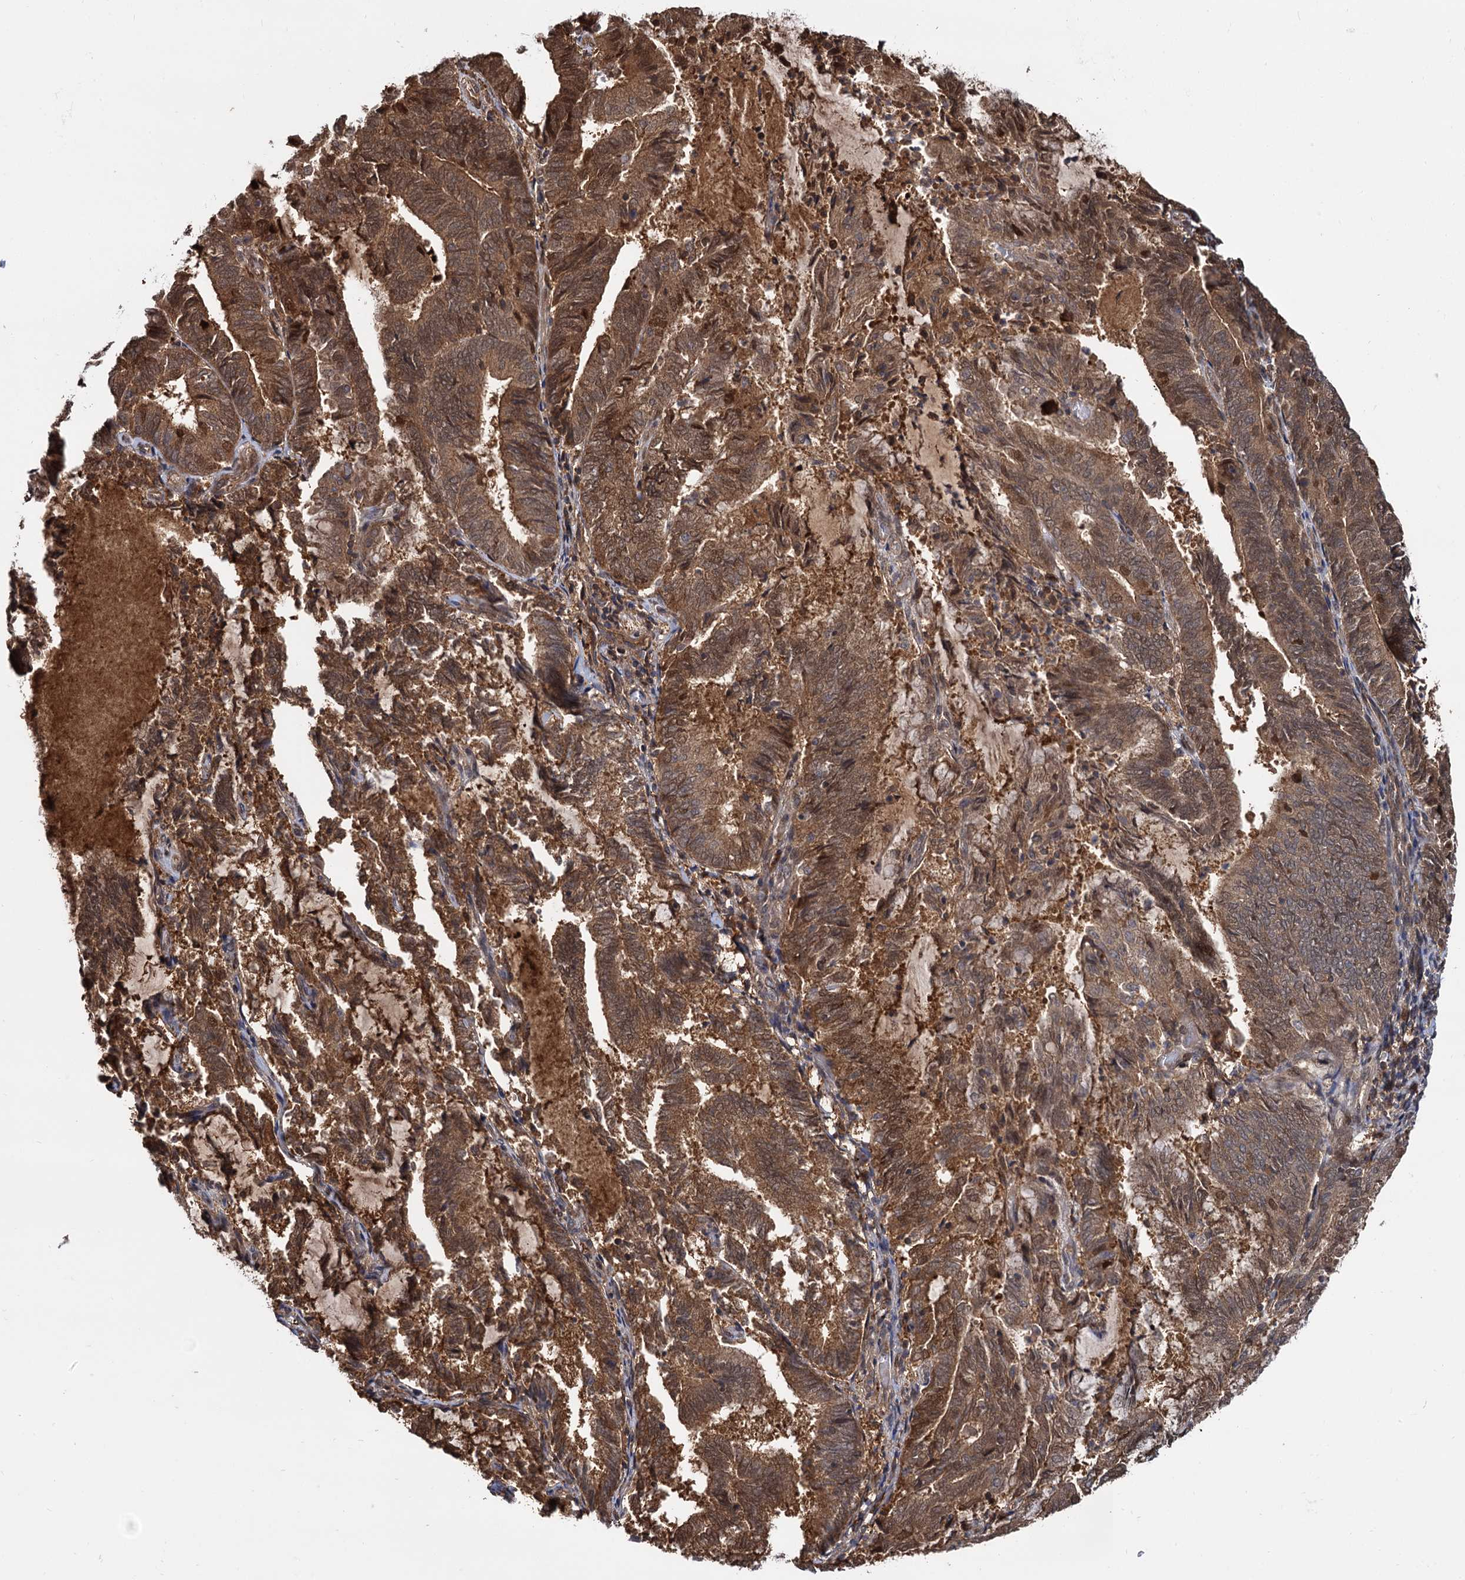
{"staining": {"intensity": "moderate", "quantity": ">75%", "location": "cytoplasmic/membranous,nuclear"}, "tissue": "endometrial cancer", "cell_type": "Tumor cells", "image_type": "cancer", "snomed": [{"axis": "morphology", "description": "Adenocarcinoma, NOS"}, {"axis": "topography", "description": "Endometrium"}], "caption": "Protein expression analysis of human endometrial cancer reveals moderate cytoplasmic/membranous and nuclear expression in approximately >75% of tumor cells.", "gene": "SELENOP", "patient": {"sex": "female", "age": 80}}